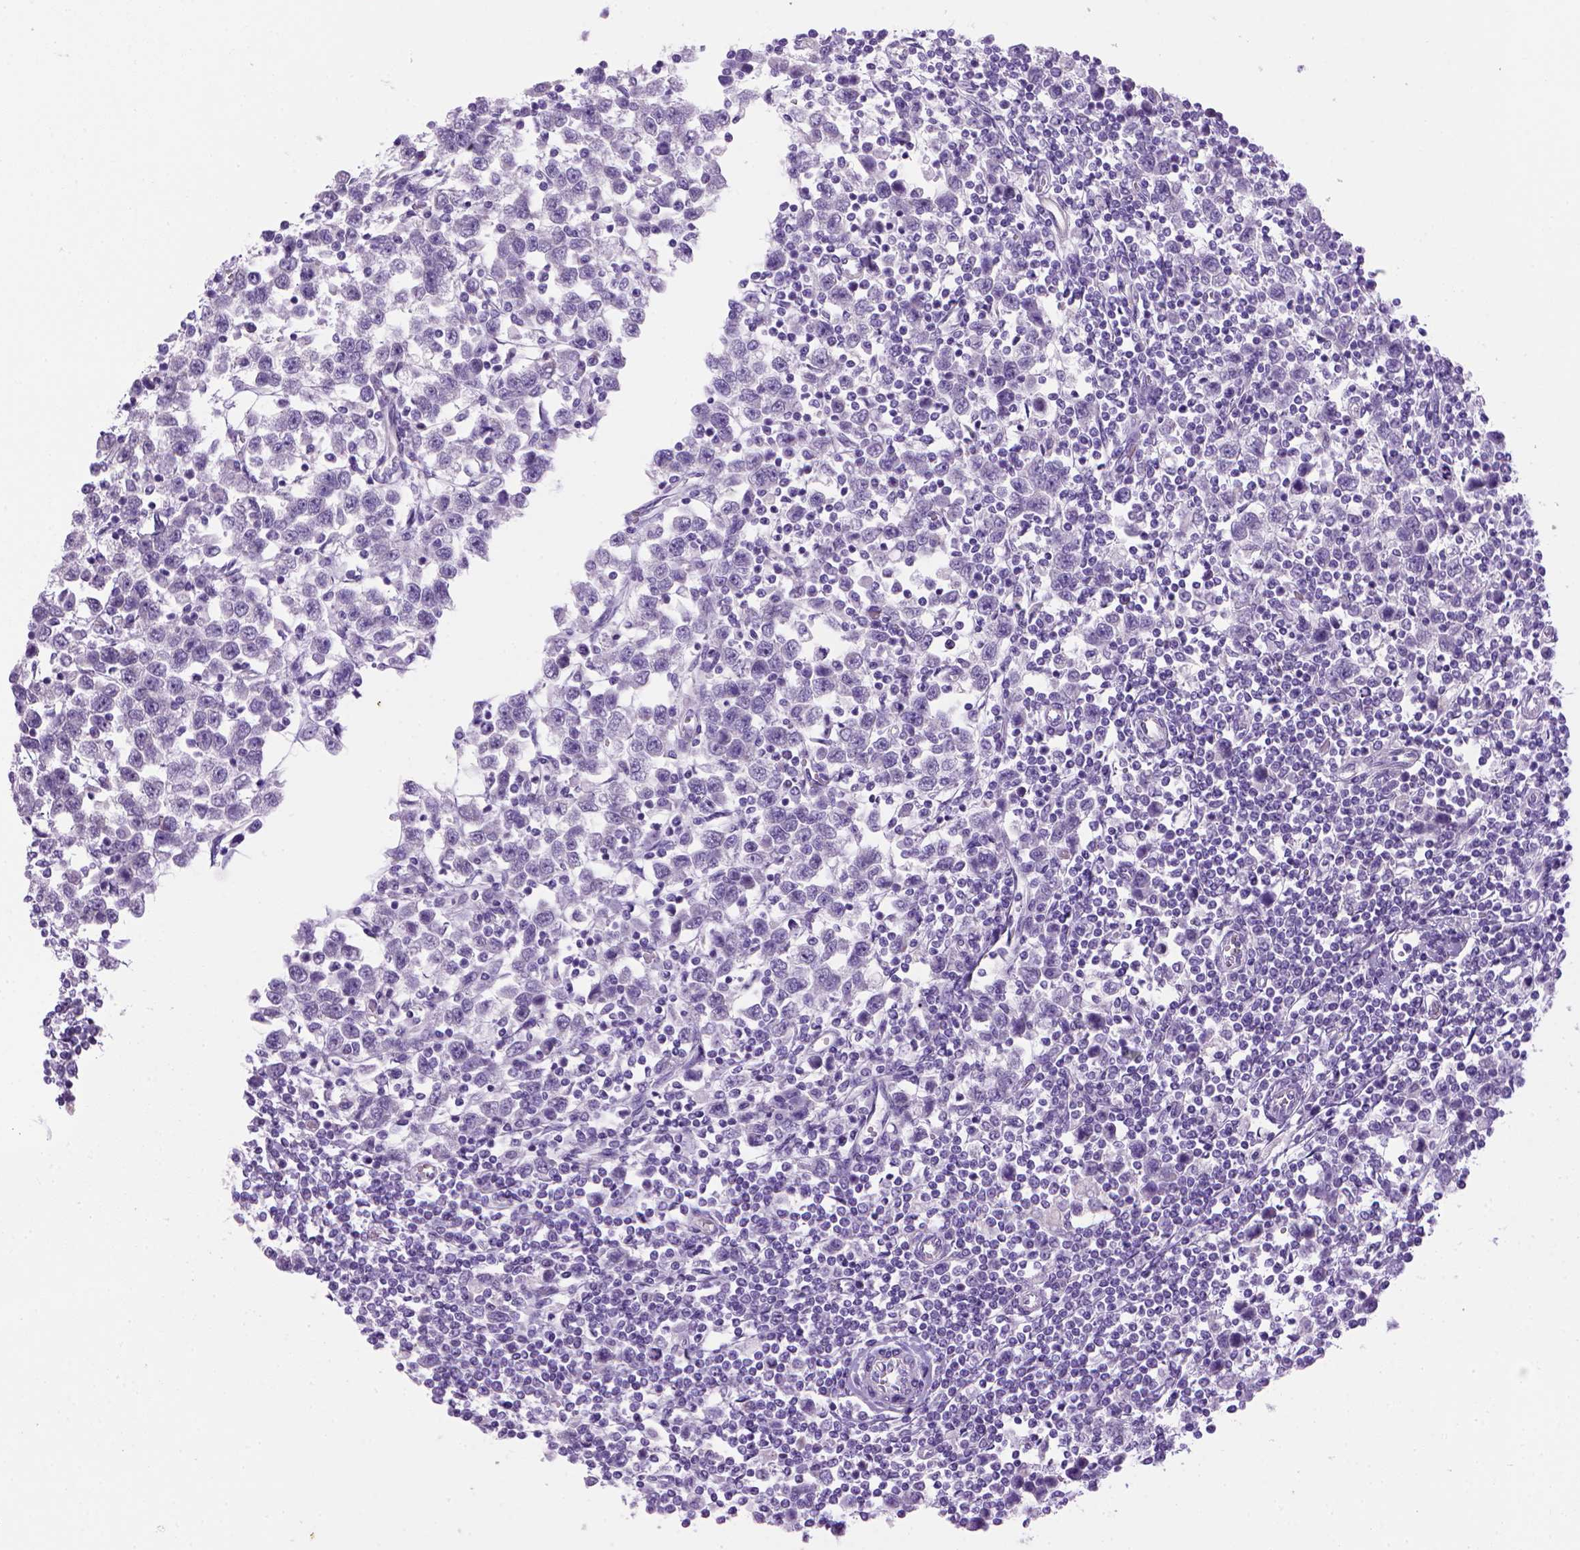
{"staining": {"intensity": "negative", "quantity": "none", "location": "none"}, "tissue": "testis cancer", "cell_type": "Tumor cells", "image_type": "cancer", "snomed": [{"axis": "morphology", "description": "Normal tissue, NOS"}, {"axis": "morphology", "description": "Seminoma, NOS"}, {"axis": "topography", "description": "Testis"}, {"axis": "topography", "description": "Epididymis"}], "caption": "The histopathology image reveals no staining of tumor cells in seminoma (testis).", "gene": "ARHGEF33", "patient": {"sex": "male", "age": 34}}